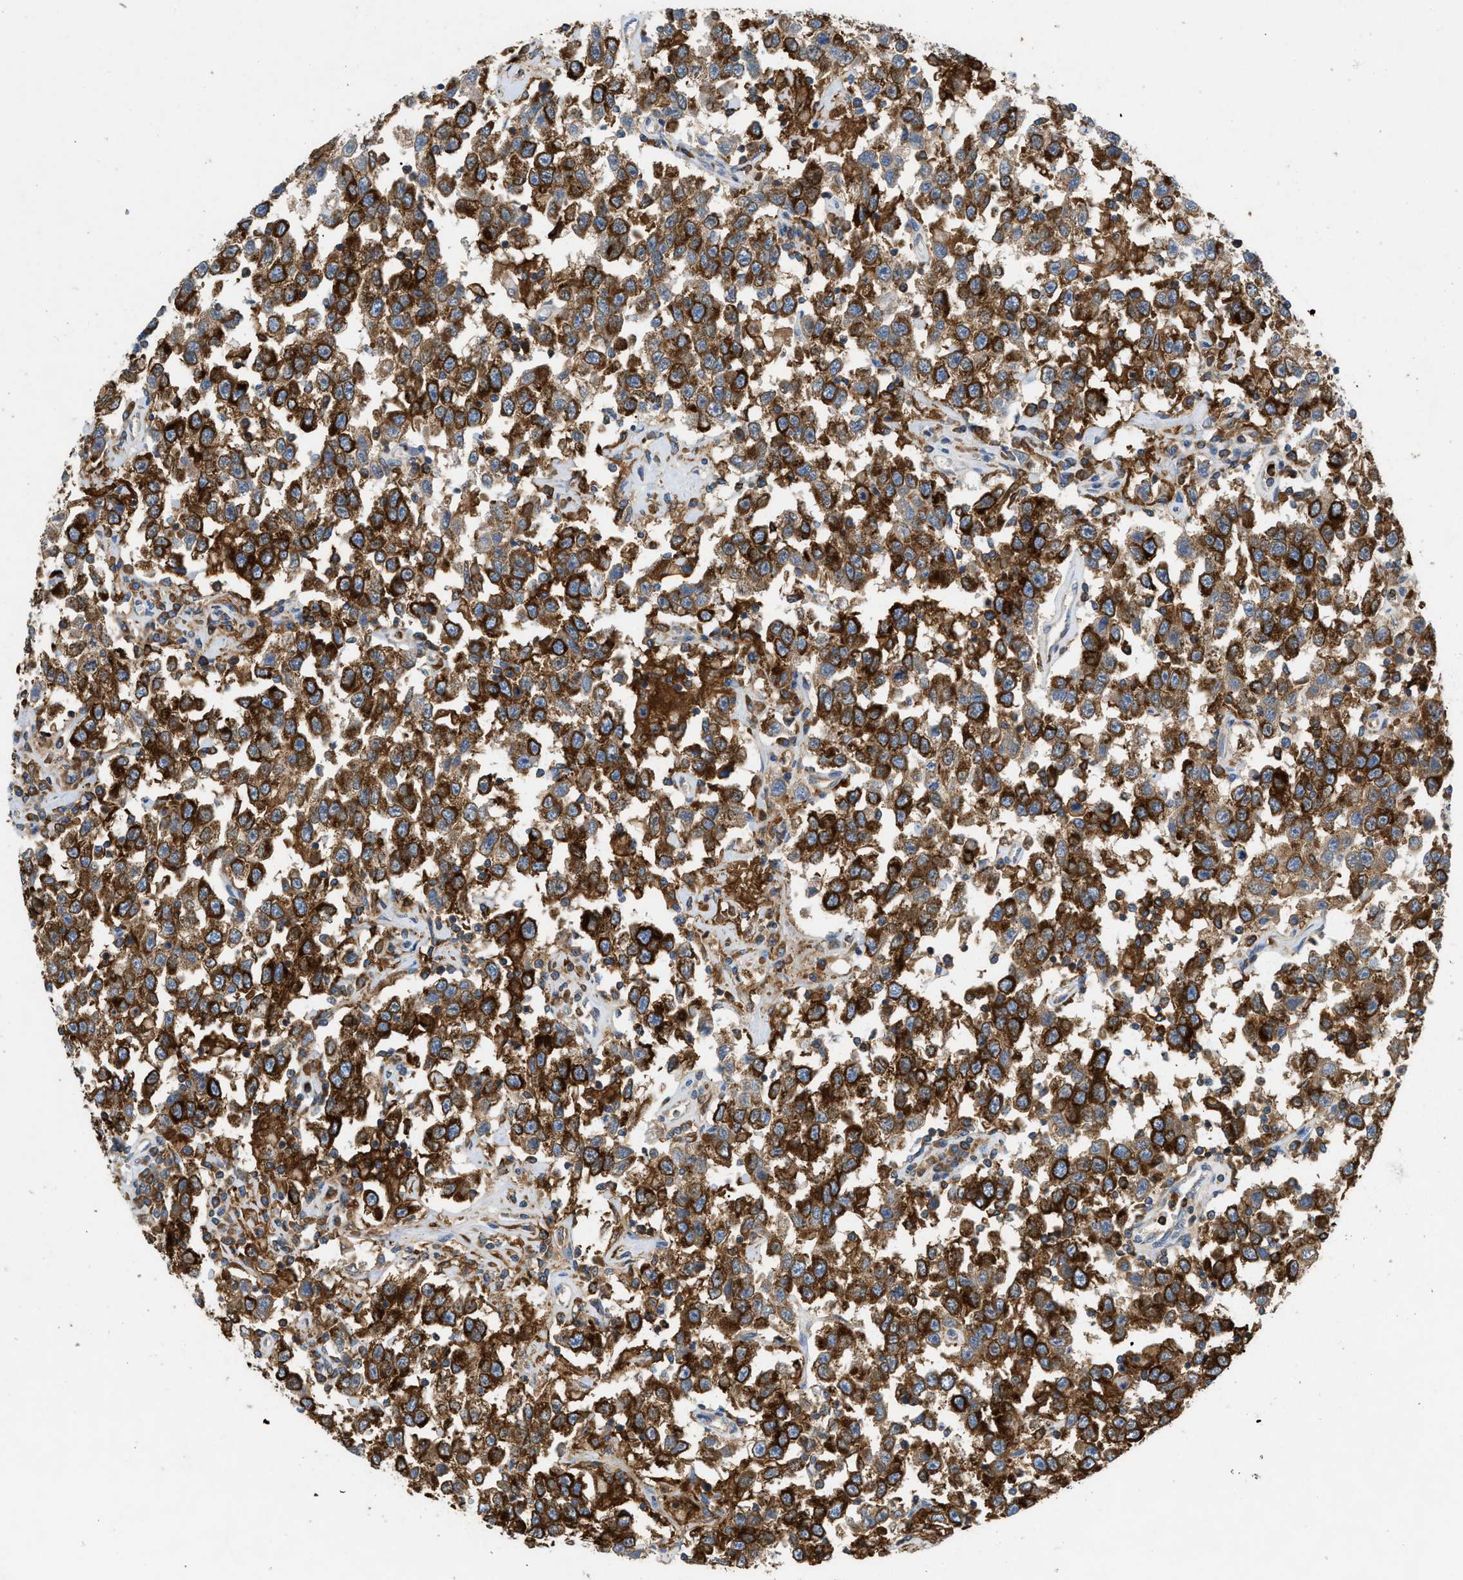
{"staining": {"intensity": "strong", "quantity": ">75%", "location": "cytoplasmic/membranous"}, "tissue": "testis cancer", "cell_type": "Tumor cells", "image_type": "cancer", "snomed": [{"axis": "morphology", "description": "Seminoma, NOS"}, {"axis": "topography", "description": "Testis"}], "caption": "This photomicrograph exhibits testis cancer (seminoma) stained with immunohistochemistry (IHC) to label a protein in brown. The cytoplasmic/membranous of tumor cells show strong positivity for the protein. Nuclei are counter-stained blue.", "gene": "GPAT4", "patient": {"sex": "male", "age": 41}}